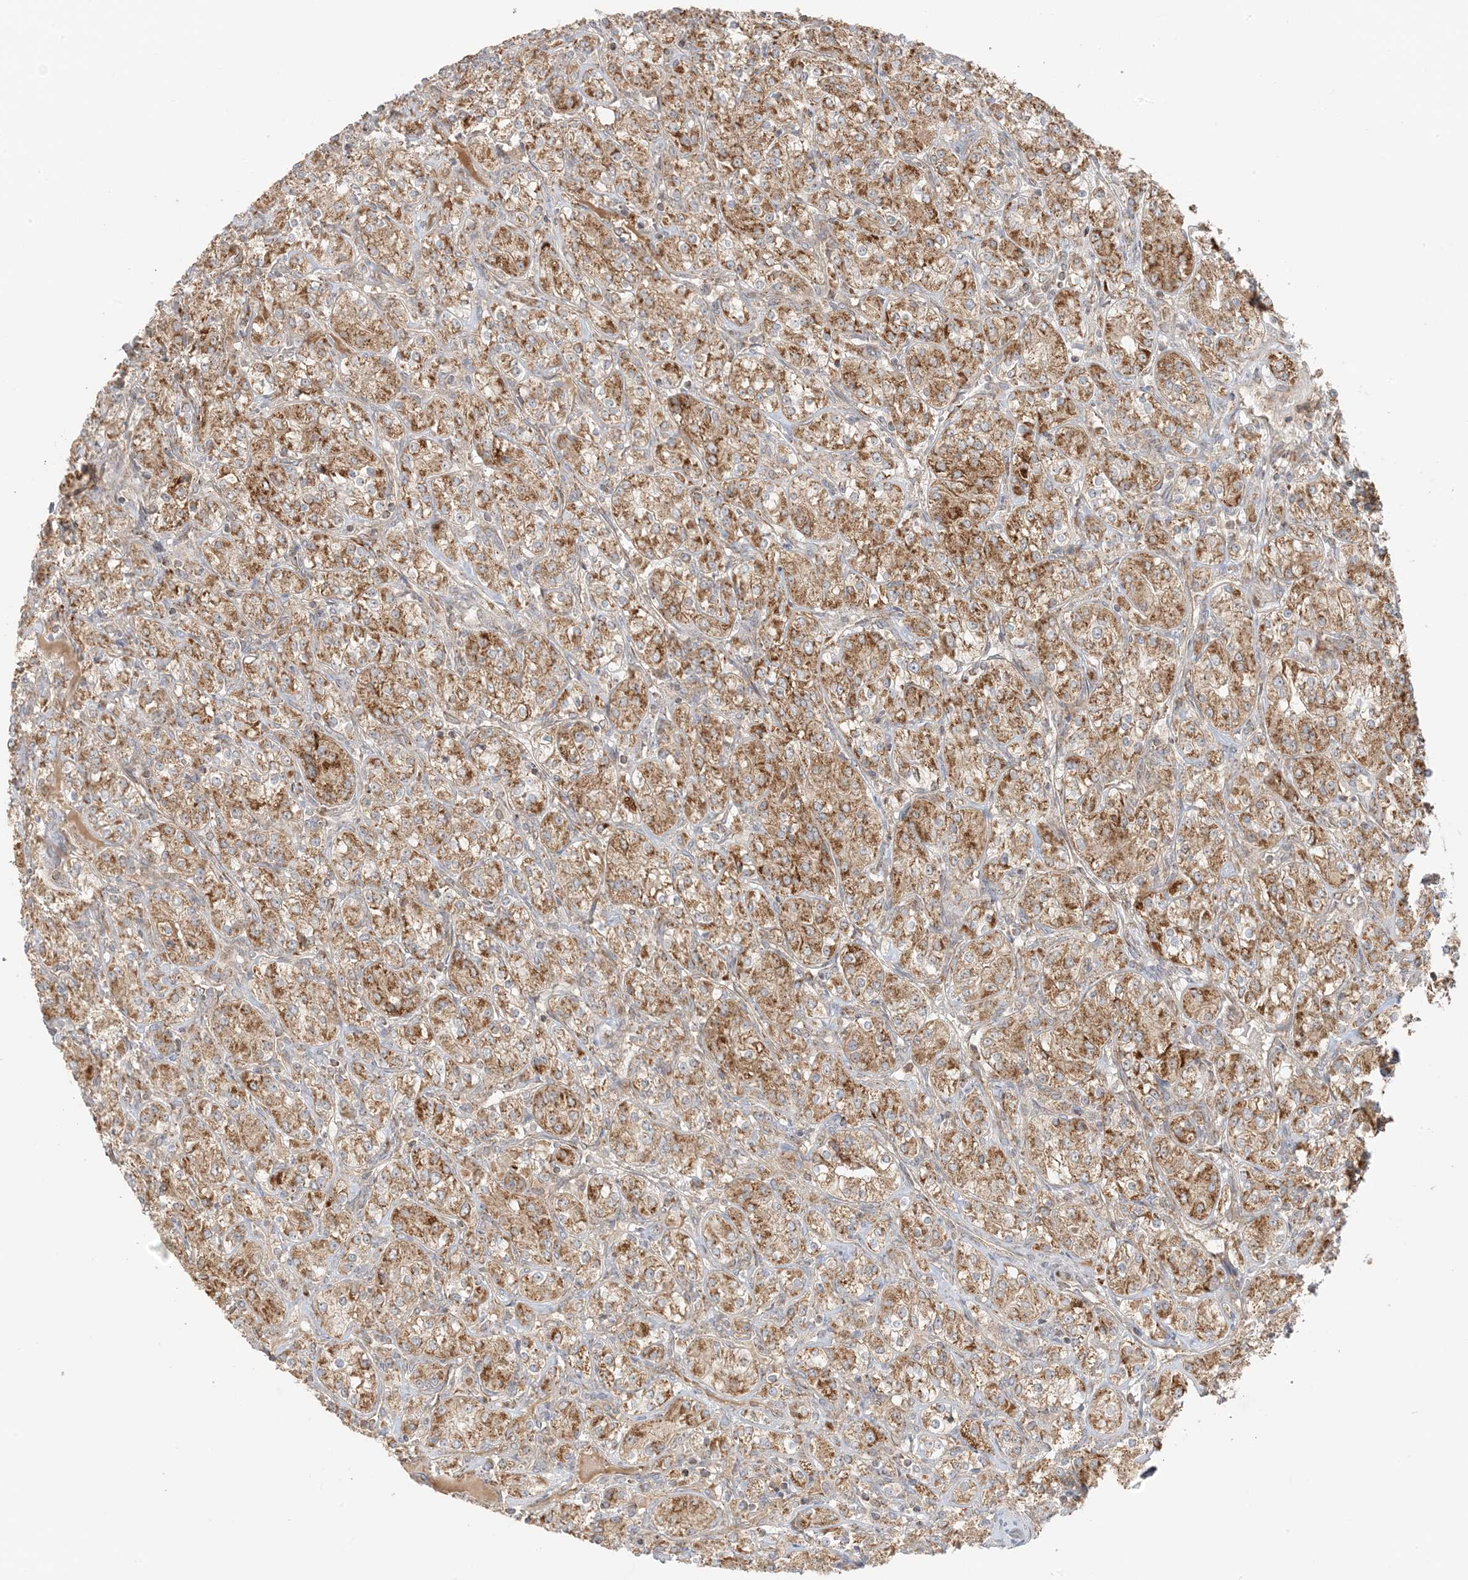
{"staining": {"intensity": "moderate", "quantity": ">75%", "location": "cytoplasmic/membranous"}, "tissue": "renal cancer", "cell_type": "Tumor cells", "image_type": "cancer", "snomed": [{"axis": "morphology", "description": "Adenocarcinoma, NOS"}, {"axis": "topography", "description": "Kidney"}], "caption": "The immunohistochemical stain highlights moderate cytoplasmic/membranous positivity in tumor cells of renal adenocarcinoma tissue.", "gene": "N4BP3", "patient": {"sex": "male", "age": 77}}